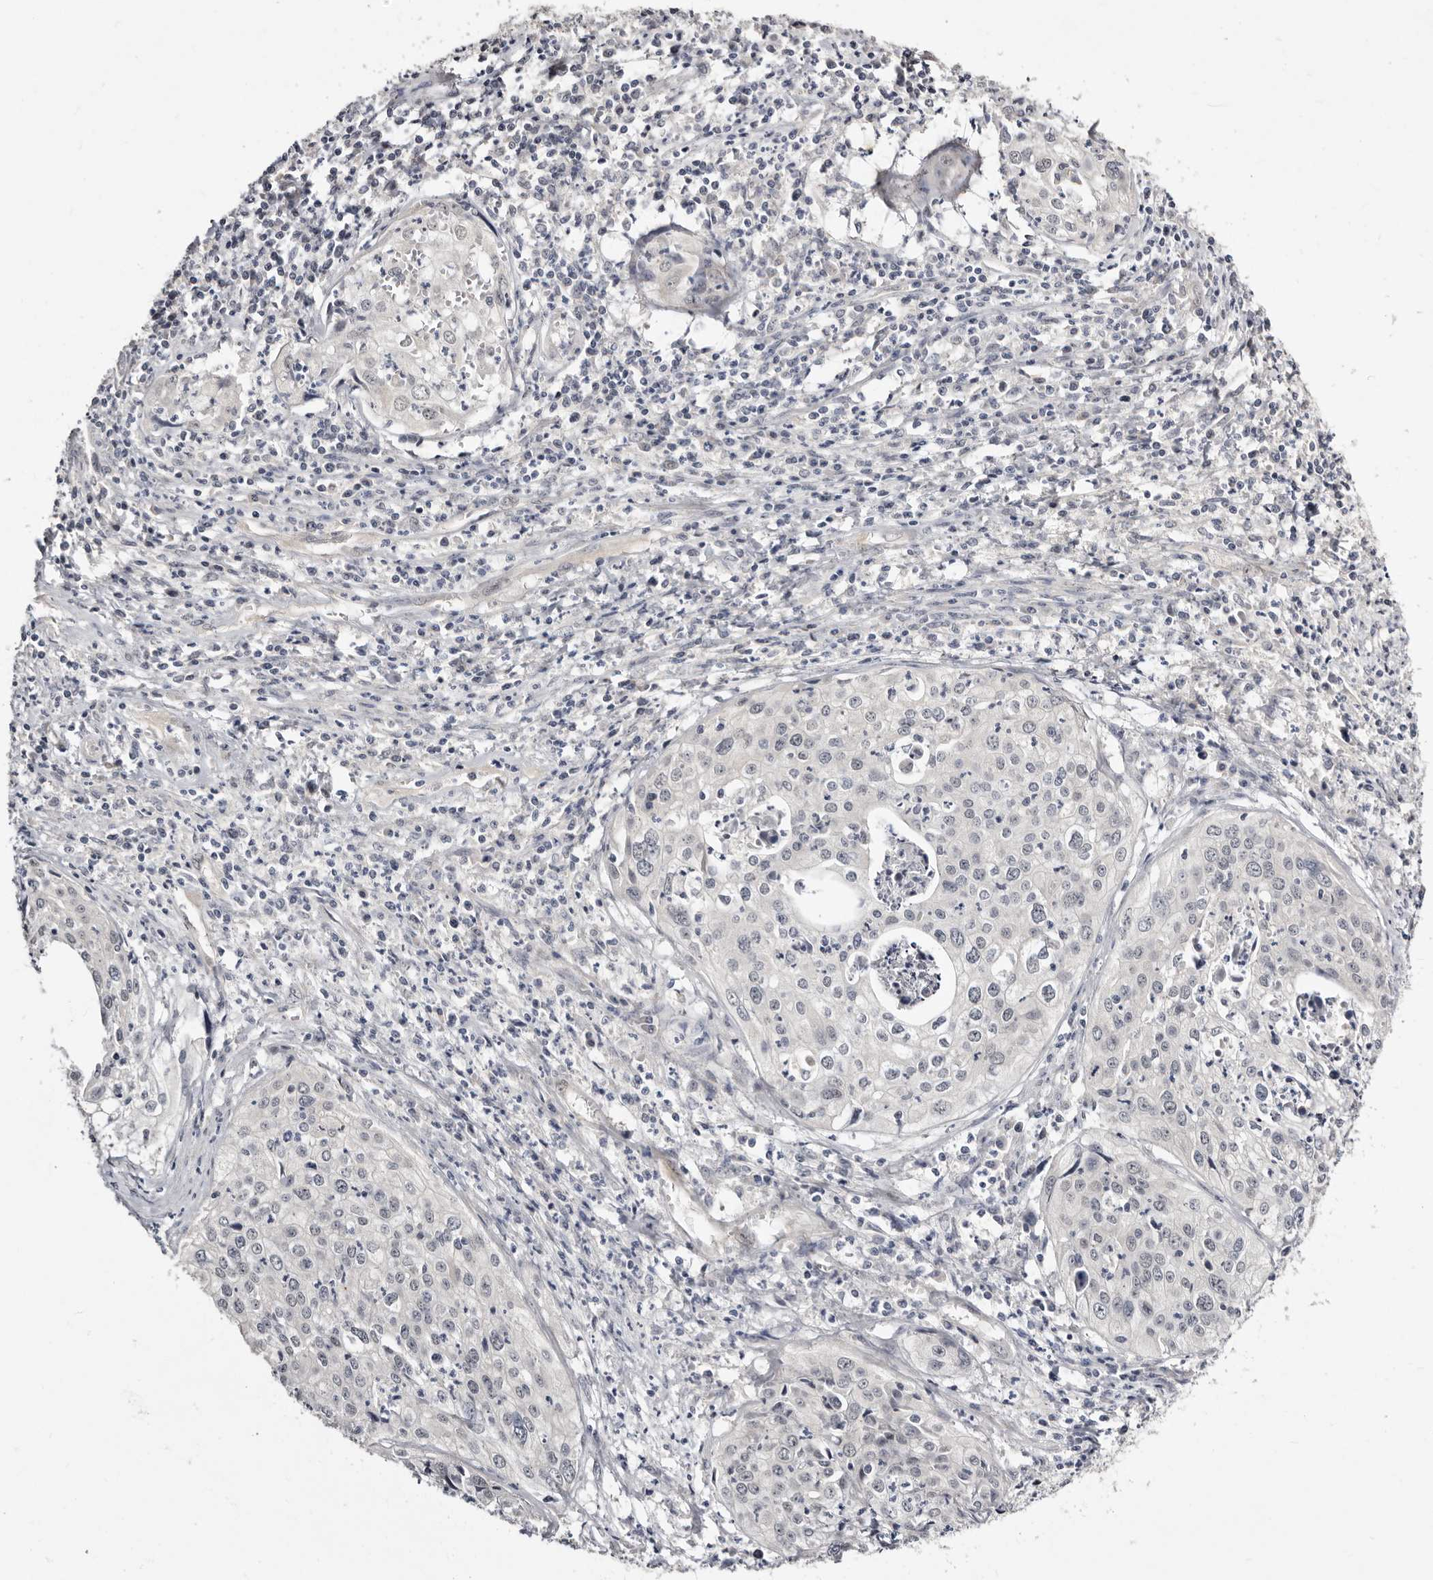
{"staining": {"intensity": "negative", "quantity": "none", "location": "none"}, "tissue": "cervical cancer", "cell_type": "Tumor cells", "image_type": "cancer", "snomed": [{"axis": "morphology", "description": "Squamous cell carcinoma, NOS"}, {"axis": "topography", "description": "Cervix"}], "caption": "Immunohistochemistry photomicrograph of human cervical squamous cell carcinoma stained for a protein (brown), which shows no expression in tumor cells.", "gene": "KLHL4", "patient": {"sex": "female", "age": 31}}